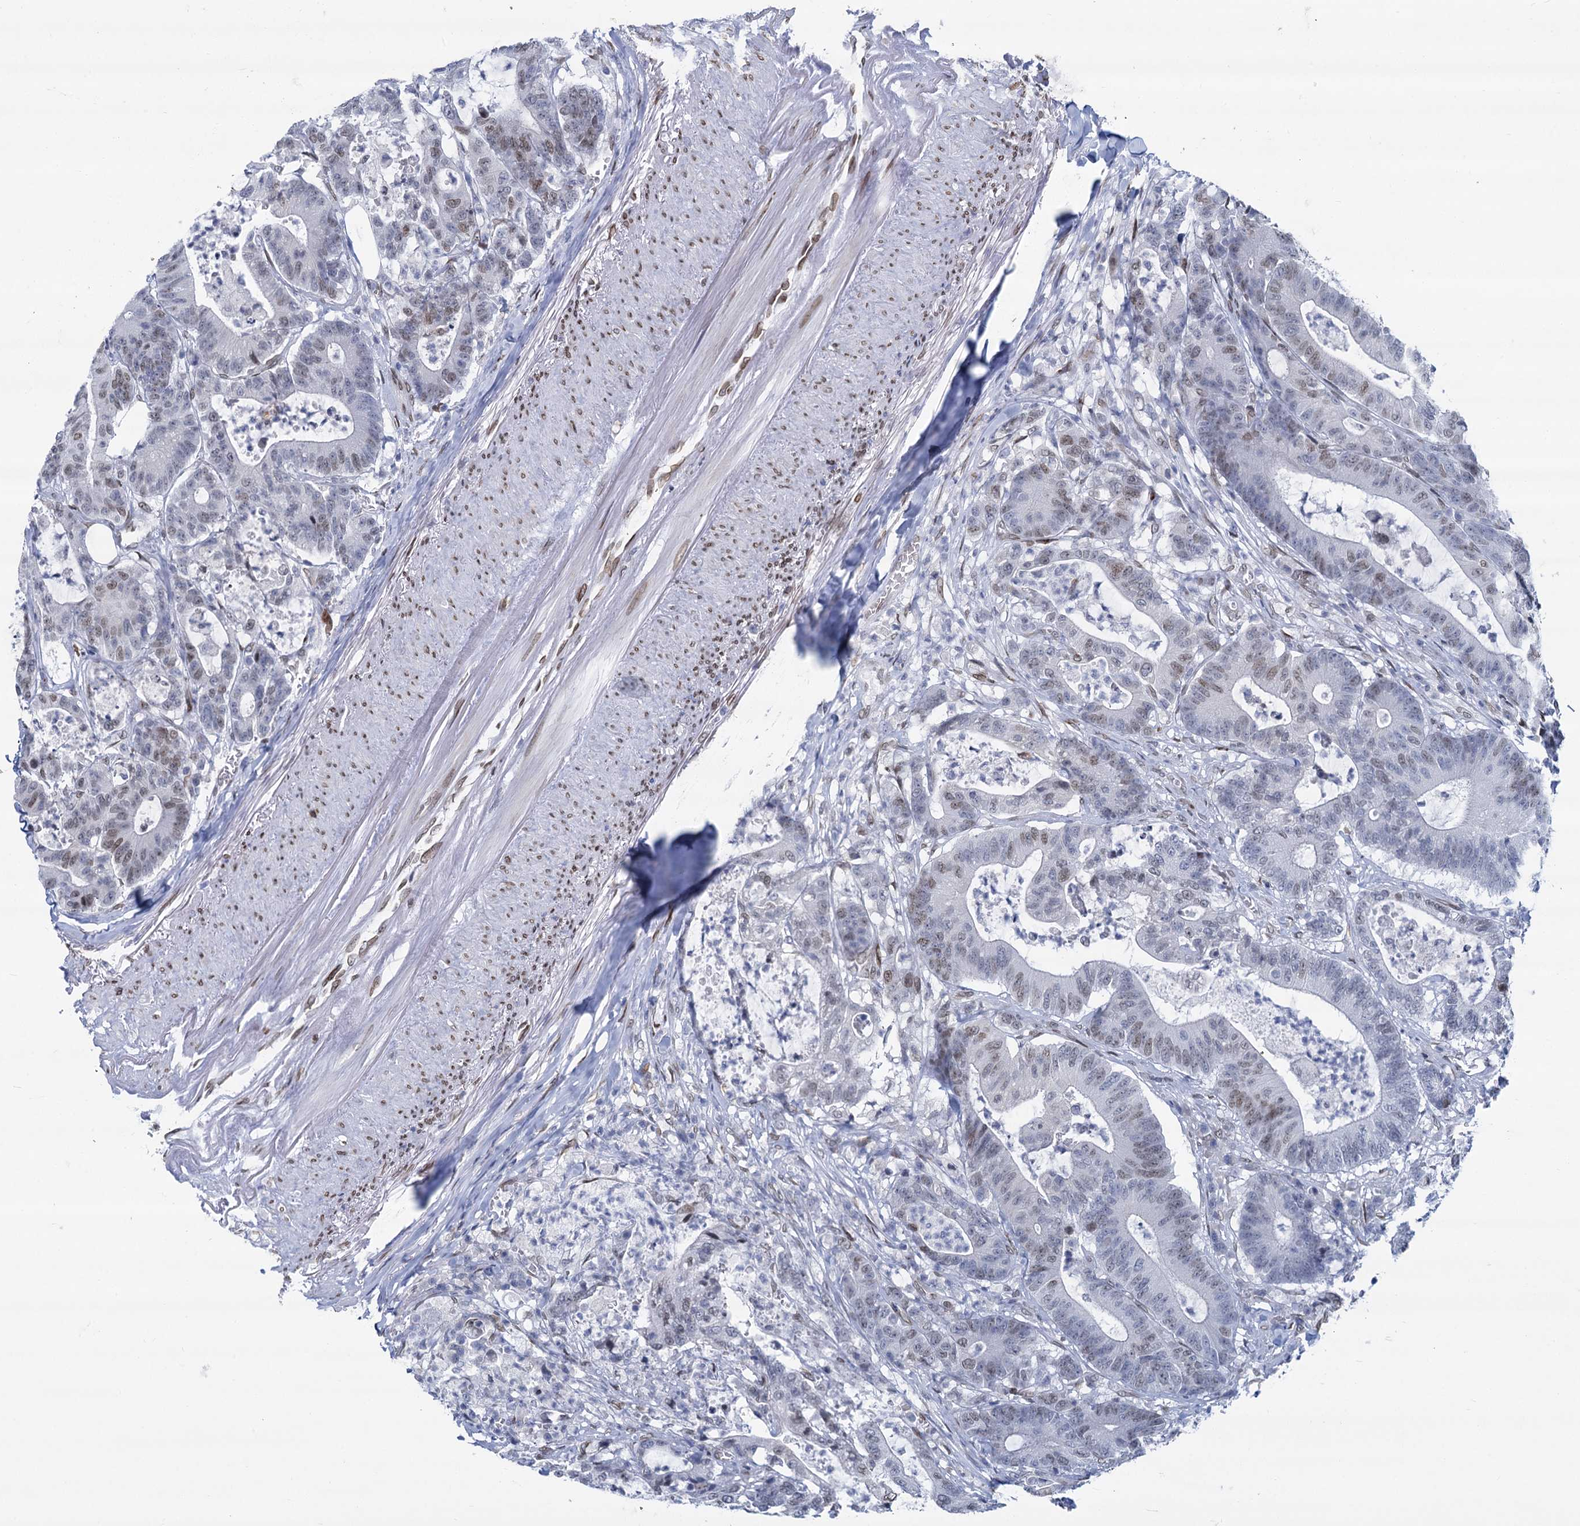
{"staining": {"intensity": "weak", "quantity": "25%-75%", "location": "nuclear"}, "tissue": "colorectal cancer", "cell_type": "Tumor cells", "image_type": "cancer", "snomed": [{"axis": "morphology", "description": "Adenocarcinoma, NOS"}, {"axis": "topography", "description": "Colon"}], "caption": "This photomicrograph demonstrates immunohistochemistry (IHC) staining of colorectal adenocarcinoma, with low weak nuclear staining in approximately 25%-75% of tumor cells.", "gene": "PRSS35", "patient": {"sex": "female", "age": 84}}